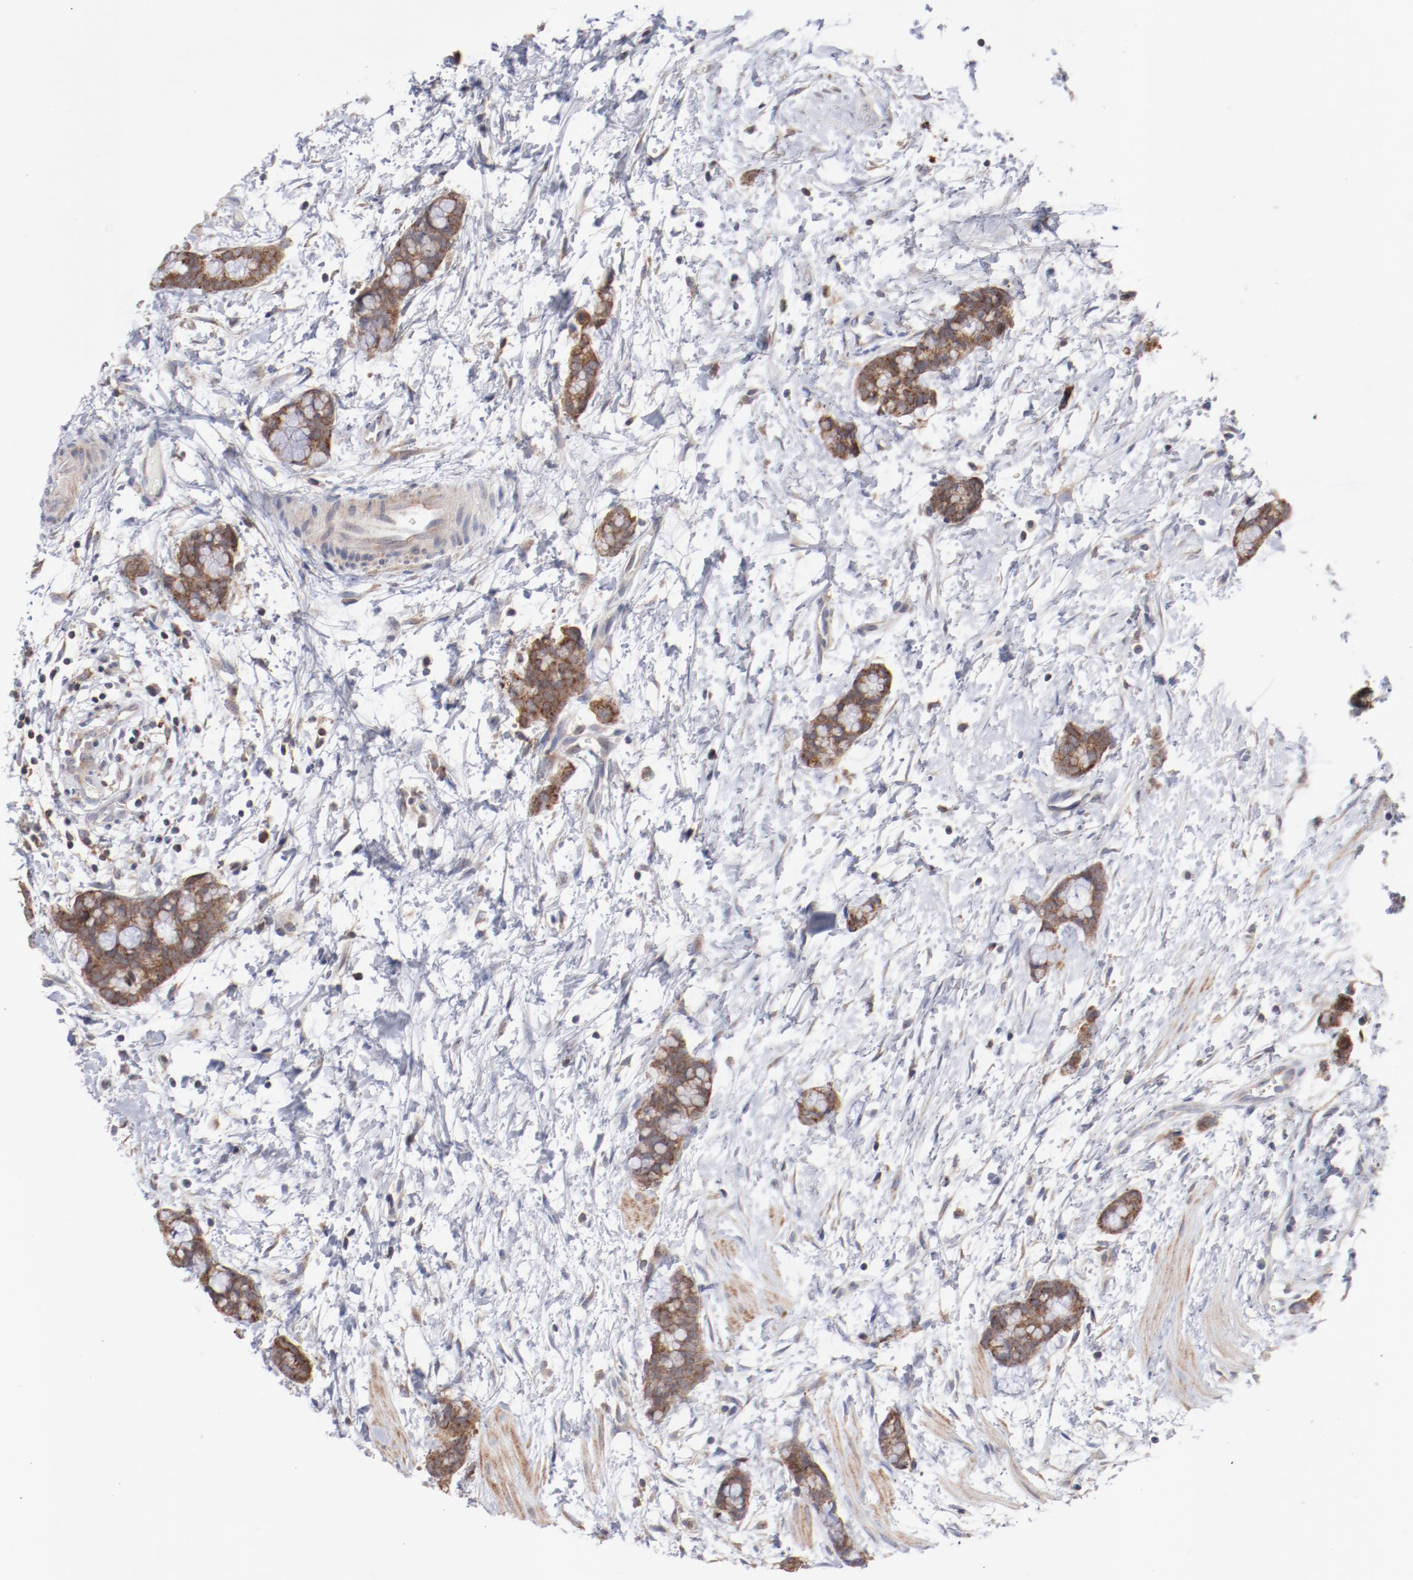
{"staining": {"intensity": "moderate", "quantity": ">75%", "location": "cytoplasmic/membranous"}, "tissue": "colorectal cancer", "cell_type": "Tumor cells", "image_type": "cancer", "snomed": [{"axis": "morphology", "description": "Adenocarcinoma, NOS"}, {"axis": "topography", "description": "Colon"}], "caption": "About >75% of tumor cells in human colorectal cancer reveal moderate cytoplasmic/membranous protein staining as visualized by brown immunohistochemical staining.", "gene": "PPFIBP2", "patient": {"sex": "male", "age": 14}}